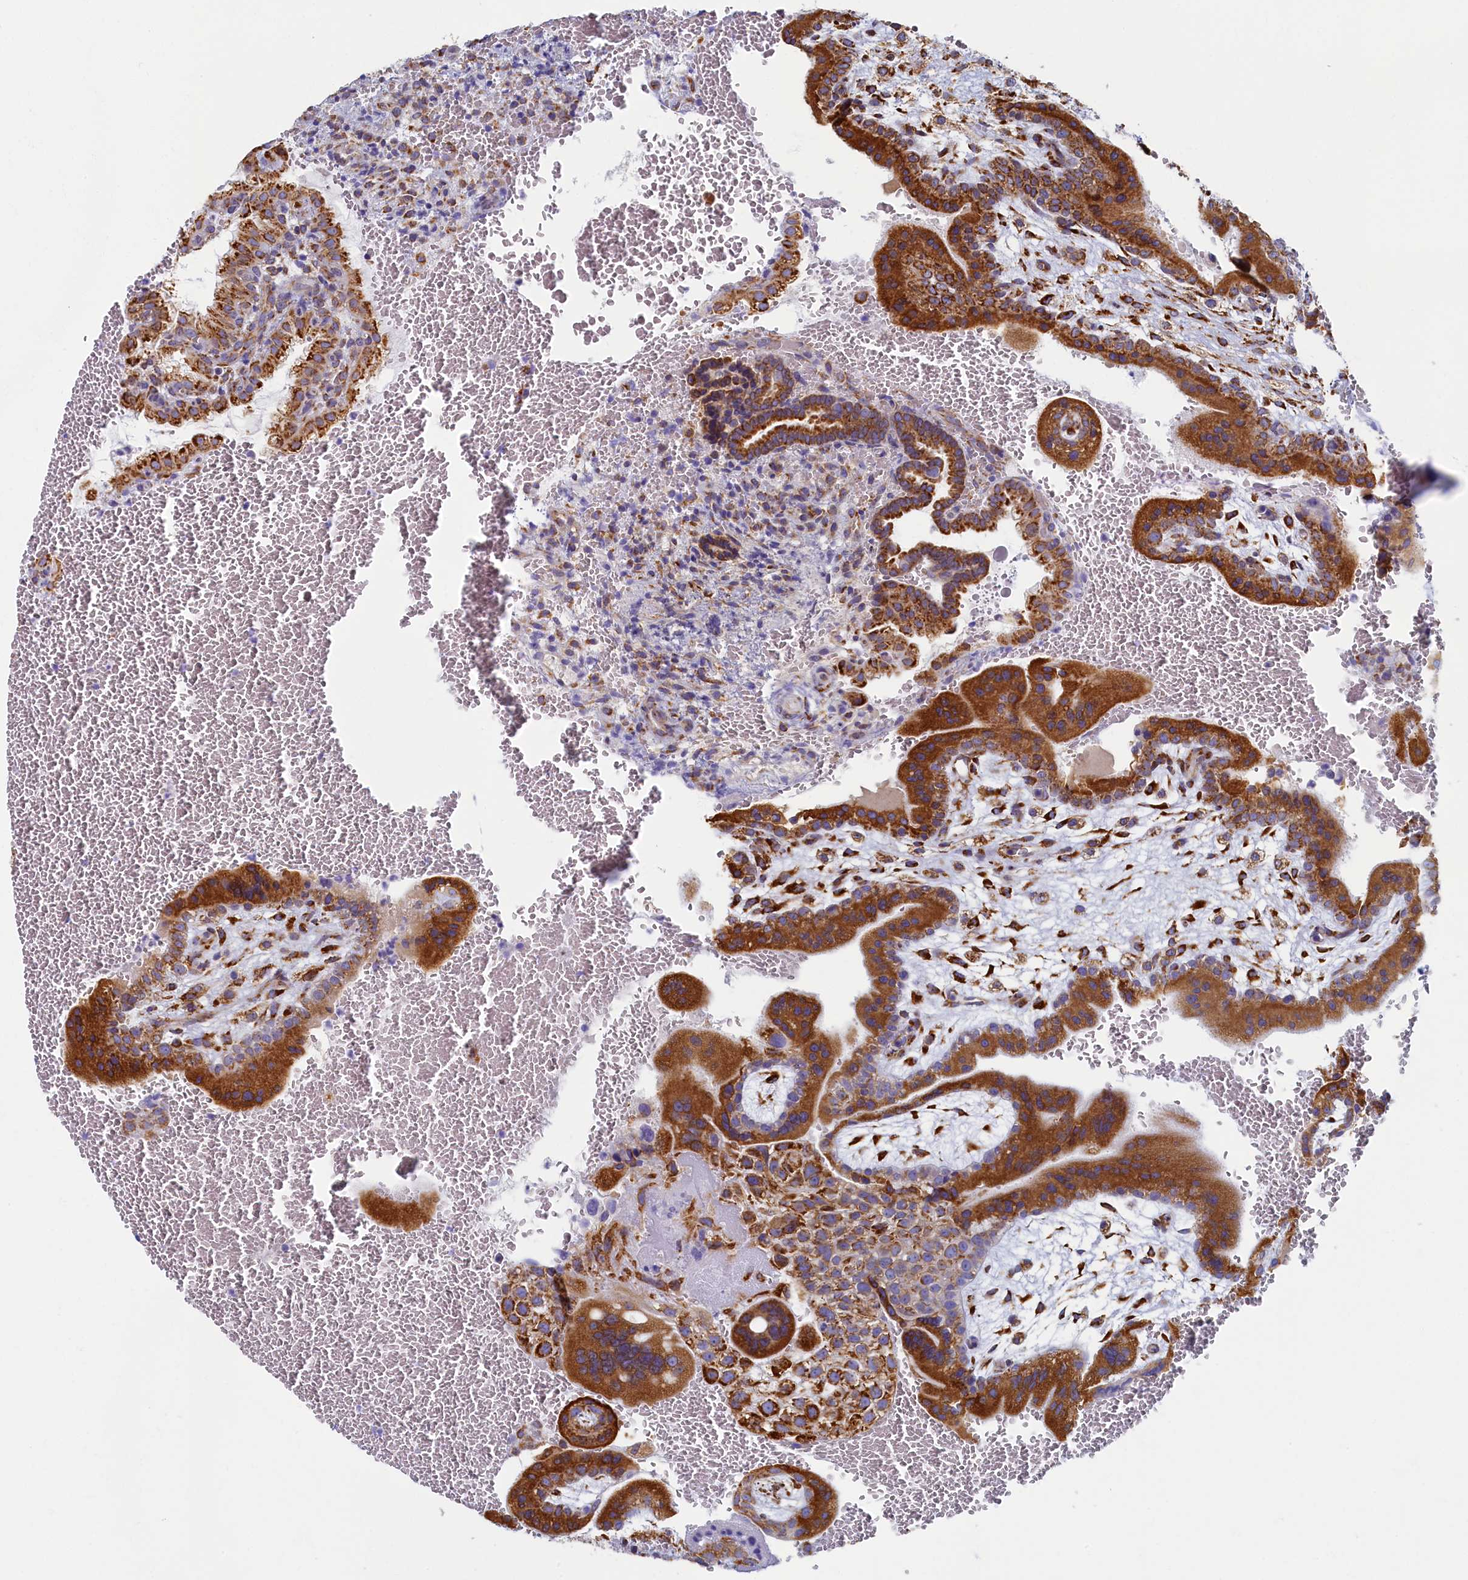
{"staining": {"intensity": "strong", "quantity": ">75%", "location": "cytoplasmic/membranous"}, "tissue": "placenta", "cell_type": "Trophoblastic cells", "image_type": "normal", "snomed": [{"axis": "morphology", "description": "Normal tissue, NOS"}, {"axis": "topography", "description": "Placenta"}], "caption": "Immunohistochemistry of normal placenta exhibits high levels of strong cytoplasmic/membranous staining in approximately >75% of trophoblastic cells.", "gene": "TMEM18", "patient": {"sex": "female", "age": 35}}